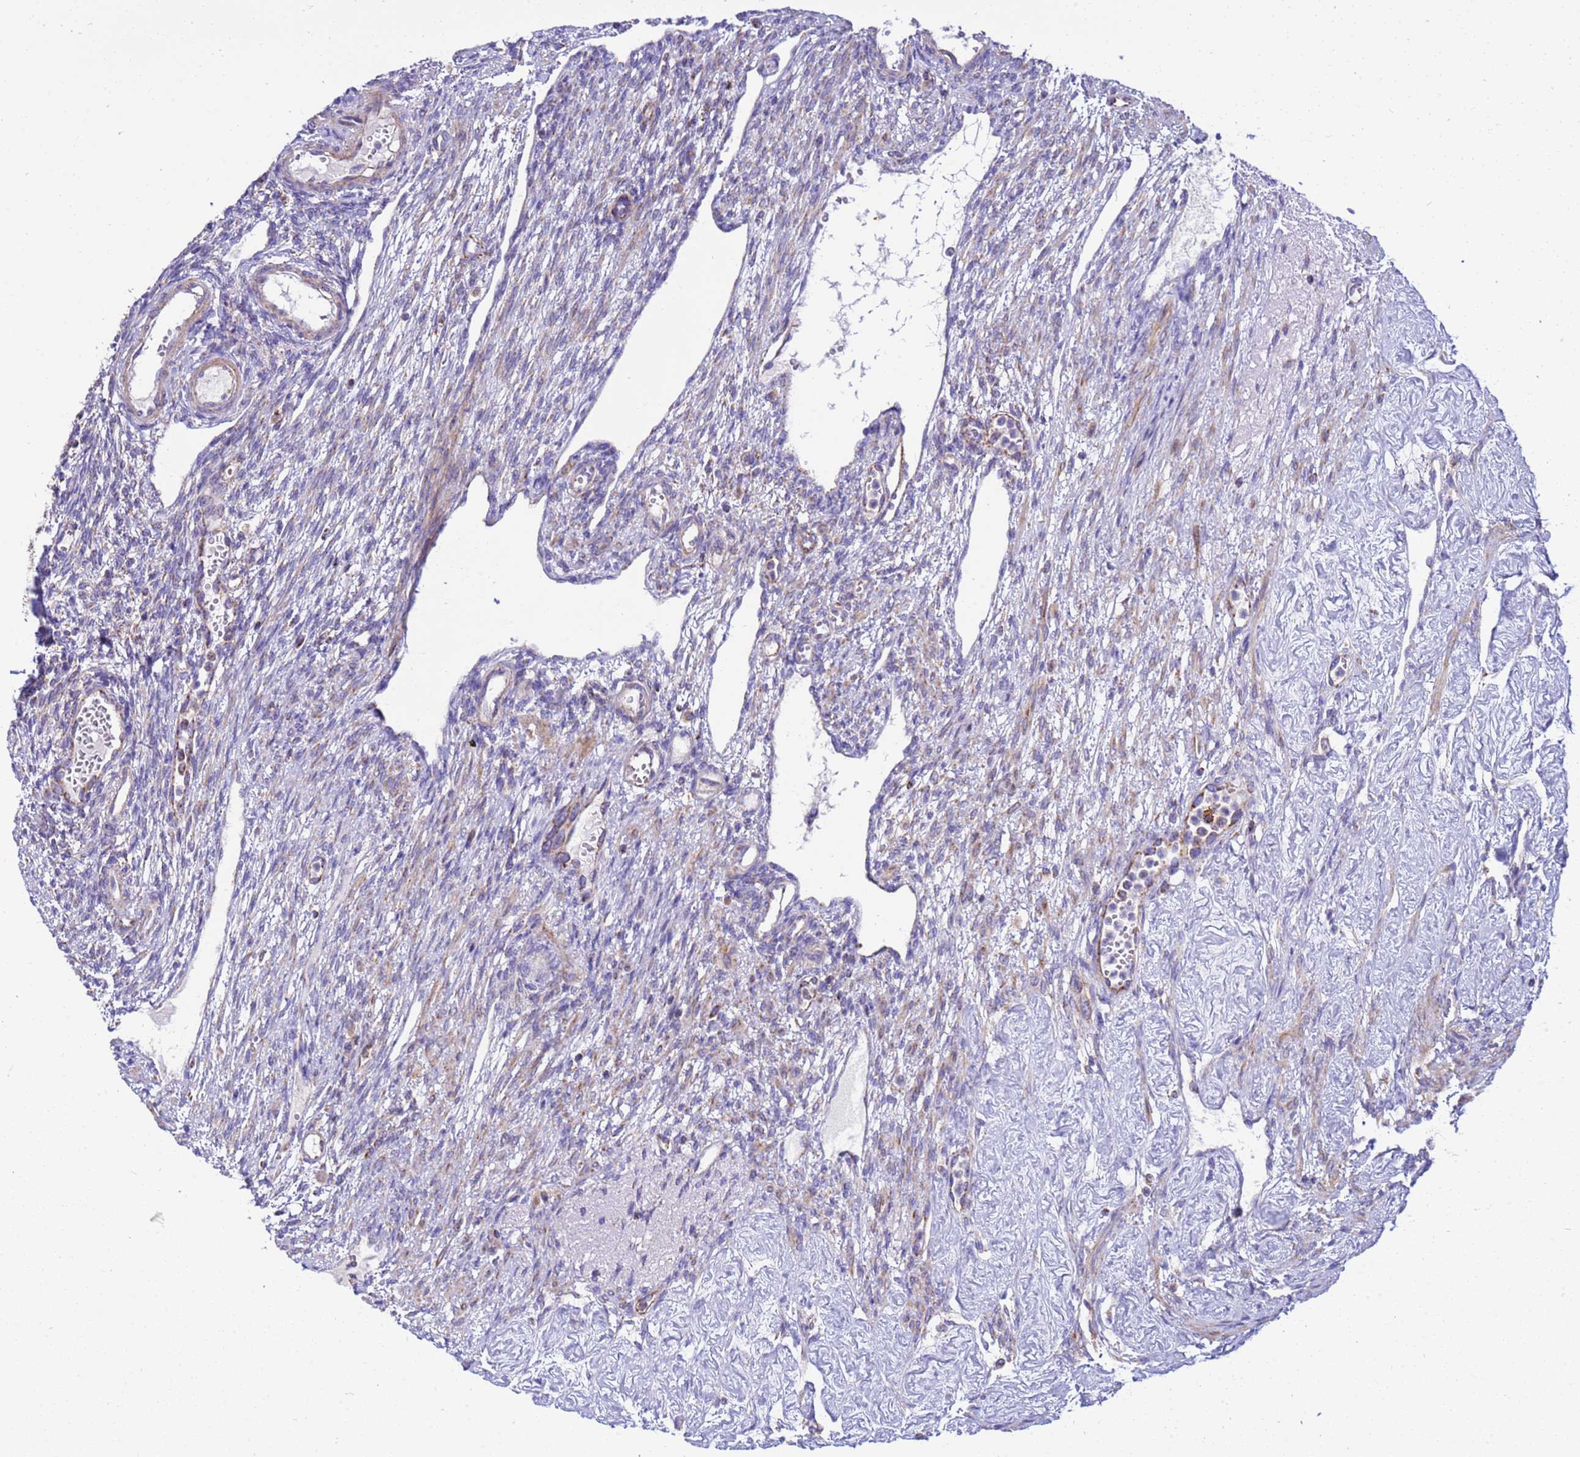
{"staining": {"intensity": "negative", "quantity": "none", "location": "none"}, "tissue": "ovary", "cell_type": "Ovarian stroma cells", "image_type": "normal", "snomed": [{"axis": "morphology", "description": "Normal tissue, NOS"}, {"axis": "morphology", "description": "Cyst, NOS"}, {"axis": "topography", "description": "Ovary"}], "caption": "Micrograph shows no protein positivity in ovarian stroma cells of unremarkable ovary.", "gene": "RNF165", "patient": {"sex": "female", "age": 33}}